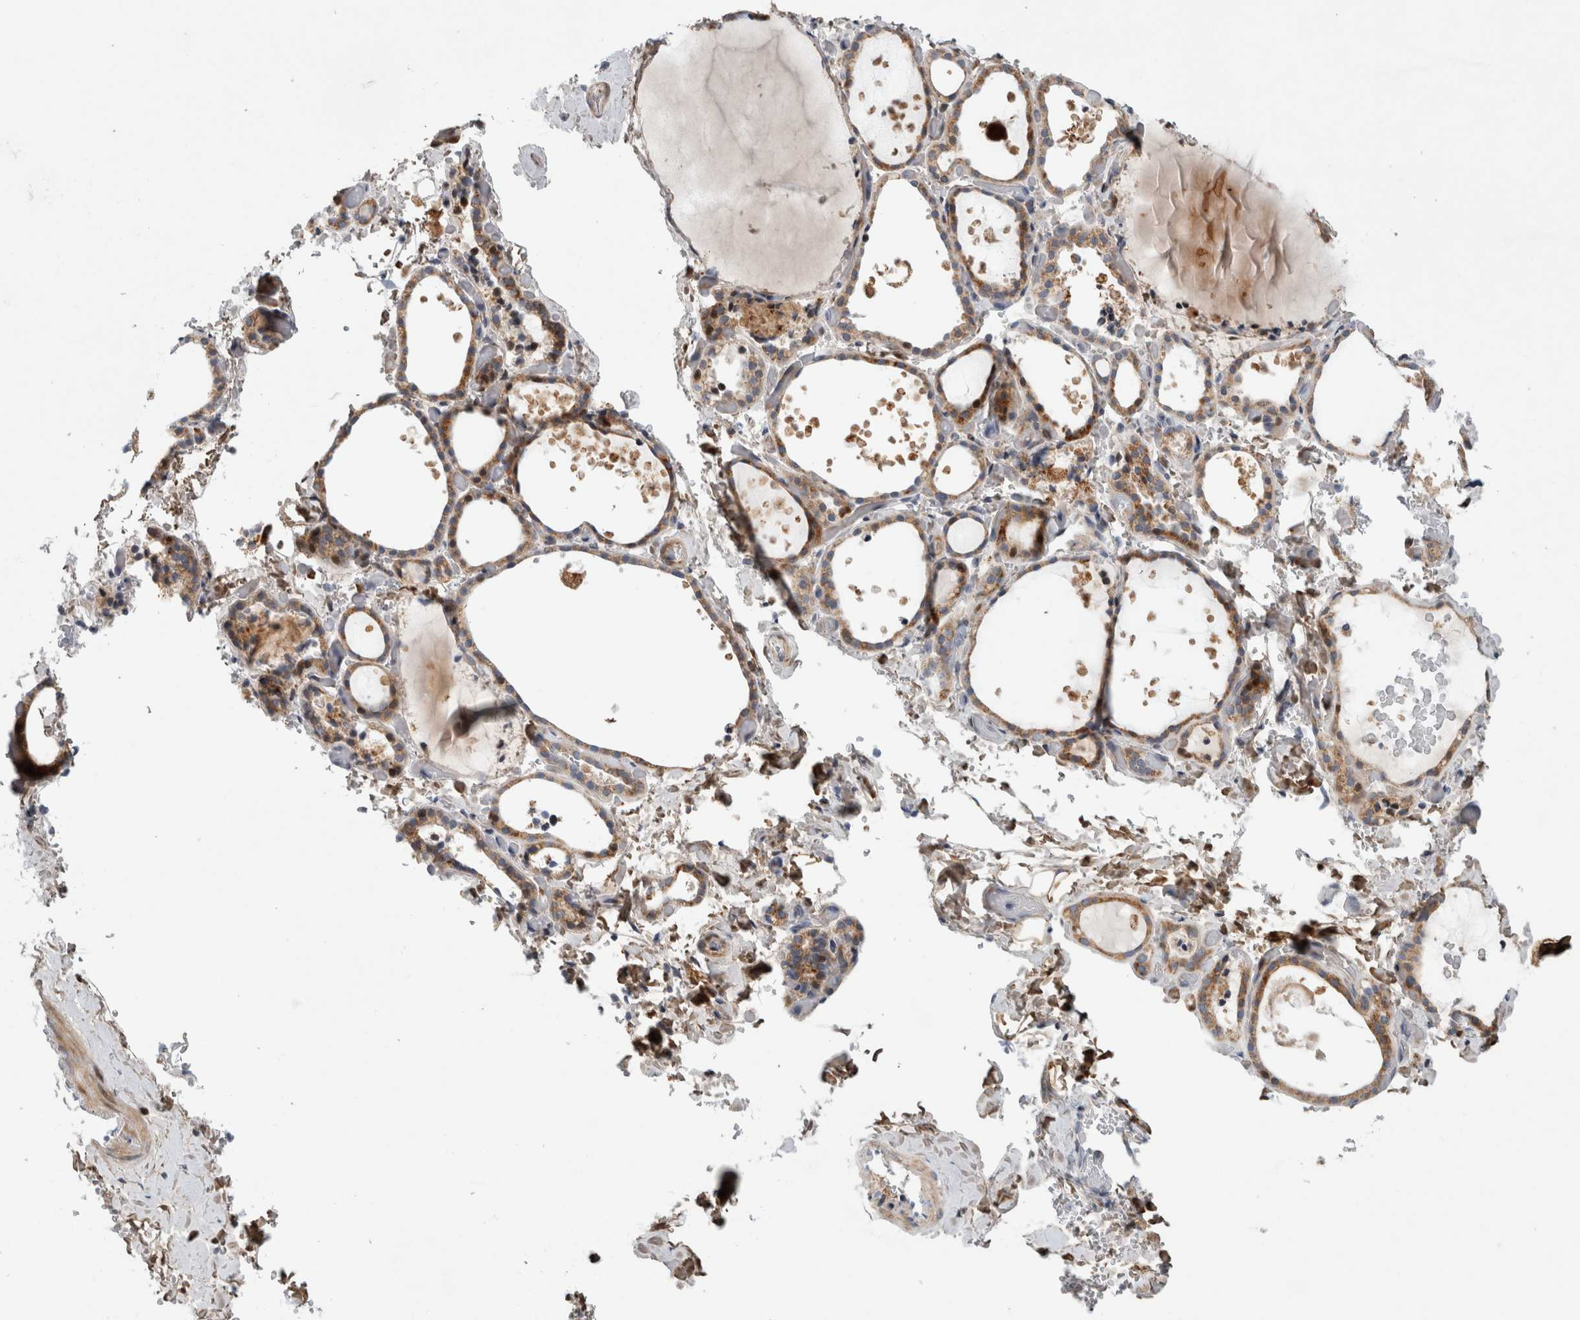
{"staining": {"intensity": "moderate", "quantity": ">75%", "location": "cytoplasmic/membranous"}, "tissue": "thyroid gland", "cell_type": "Glandular cells", "image_type": "normal", "snomed": [{"axis": "morphology", "description": "Normal tissue, NOS"}, {"axis": "topography", "description": "Thyroid gland"}], "caption": "Immunohistochemistry (IHC) (DAB) staining of normal human thyroid gland reveals moderate cytoplasmic/membranous protein staining in approximately >75% of glandular cells. Using DAB (3,3'-diaminobenzidine) (brown) and hematoxylin (blue) stains, captured at high magnification using brightfield microscopy.", "gene": "RBM48", "patient": {"sex": "female", "age": 44}}